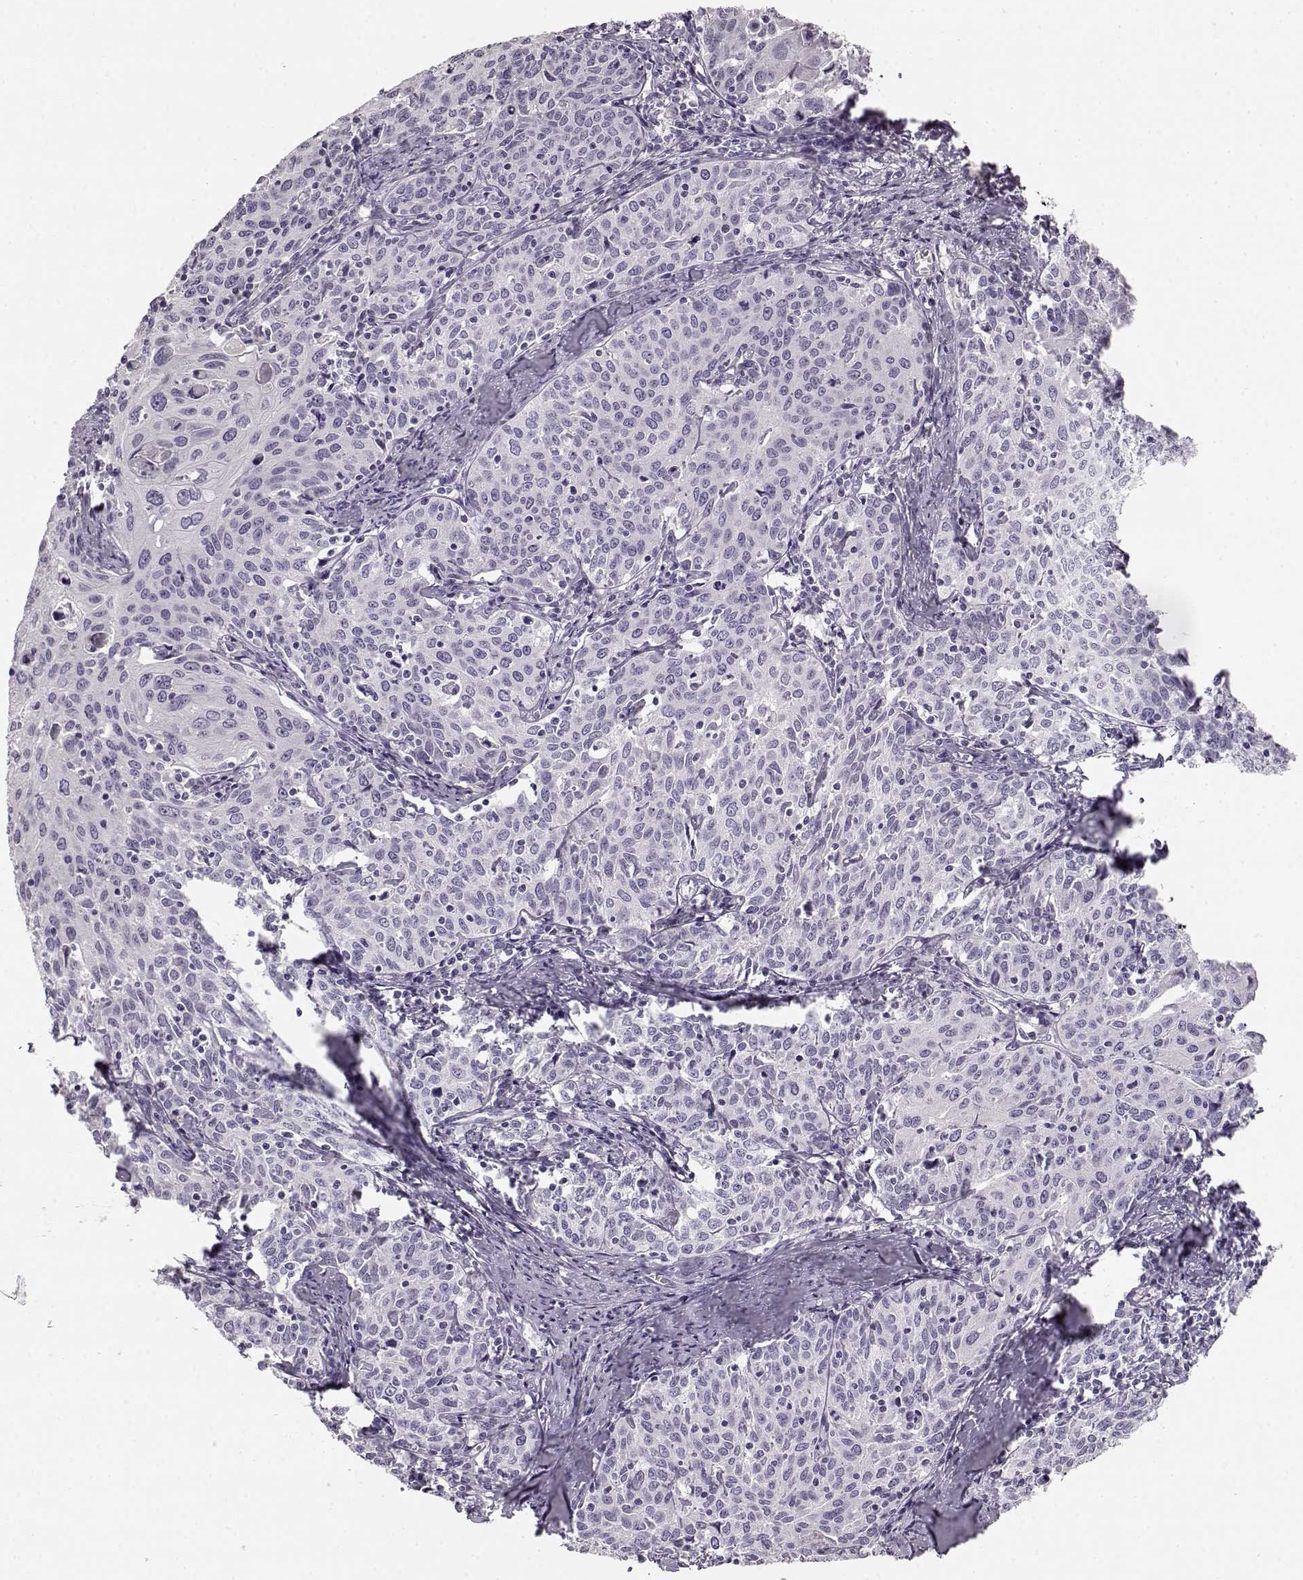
{"staining": {"intensity": "negative", "quantity": "none", "location": "none"}, "tissue": "cervical cancer", "cell_type": "Tumor cells", "image_type": "cancer", "snomed": [{"axis": "morphology", "description": "Squamous cell carcinoma, NOS"}, {"axis": "topography", "description": "Cervix"}], "caption": "This histopathology image is of cervical squamous cell carcinoma stained with IHC to label a protein in brown with the nuclei are counter-stained blue. There is no positivity in tumor cells. (DAB (3,3'-diaminobenzidine) IHC, high magnification).", "gene": "KIAA0319", "patient": {"sex": "female", "age": 62}}